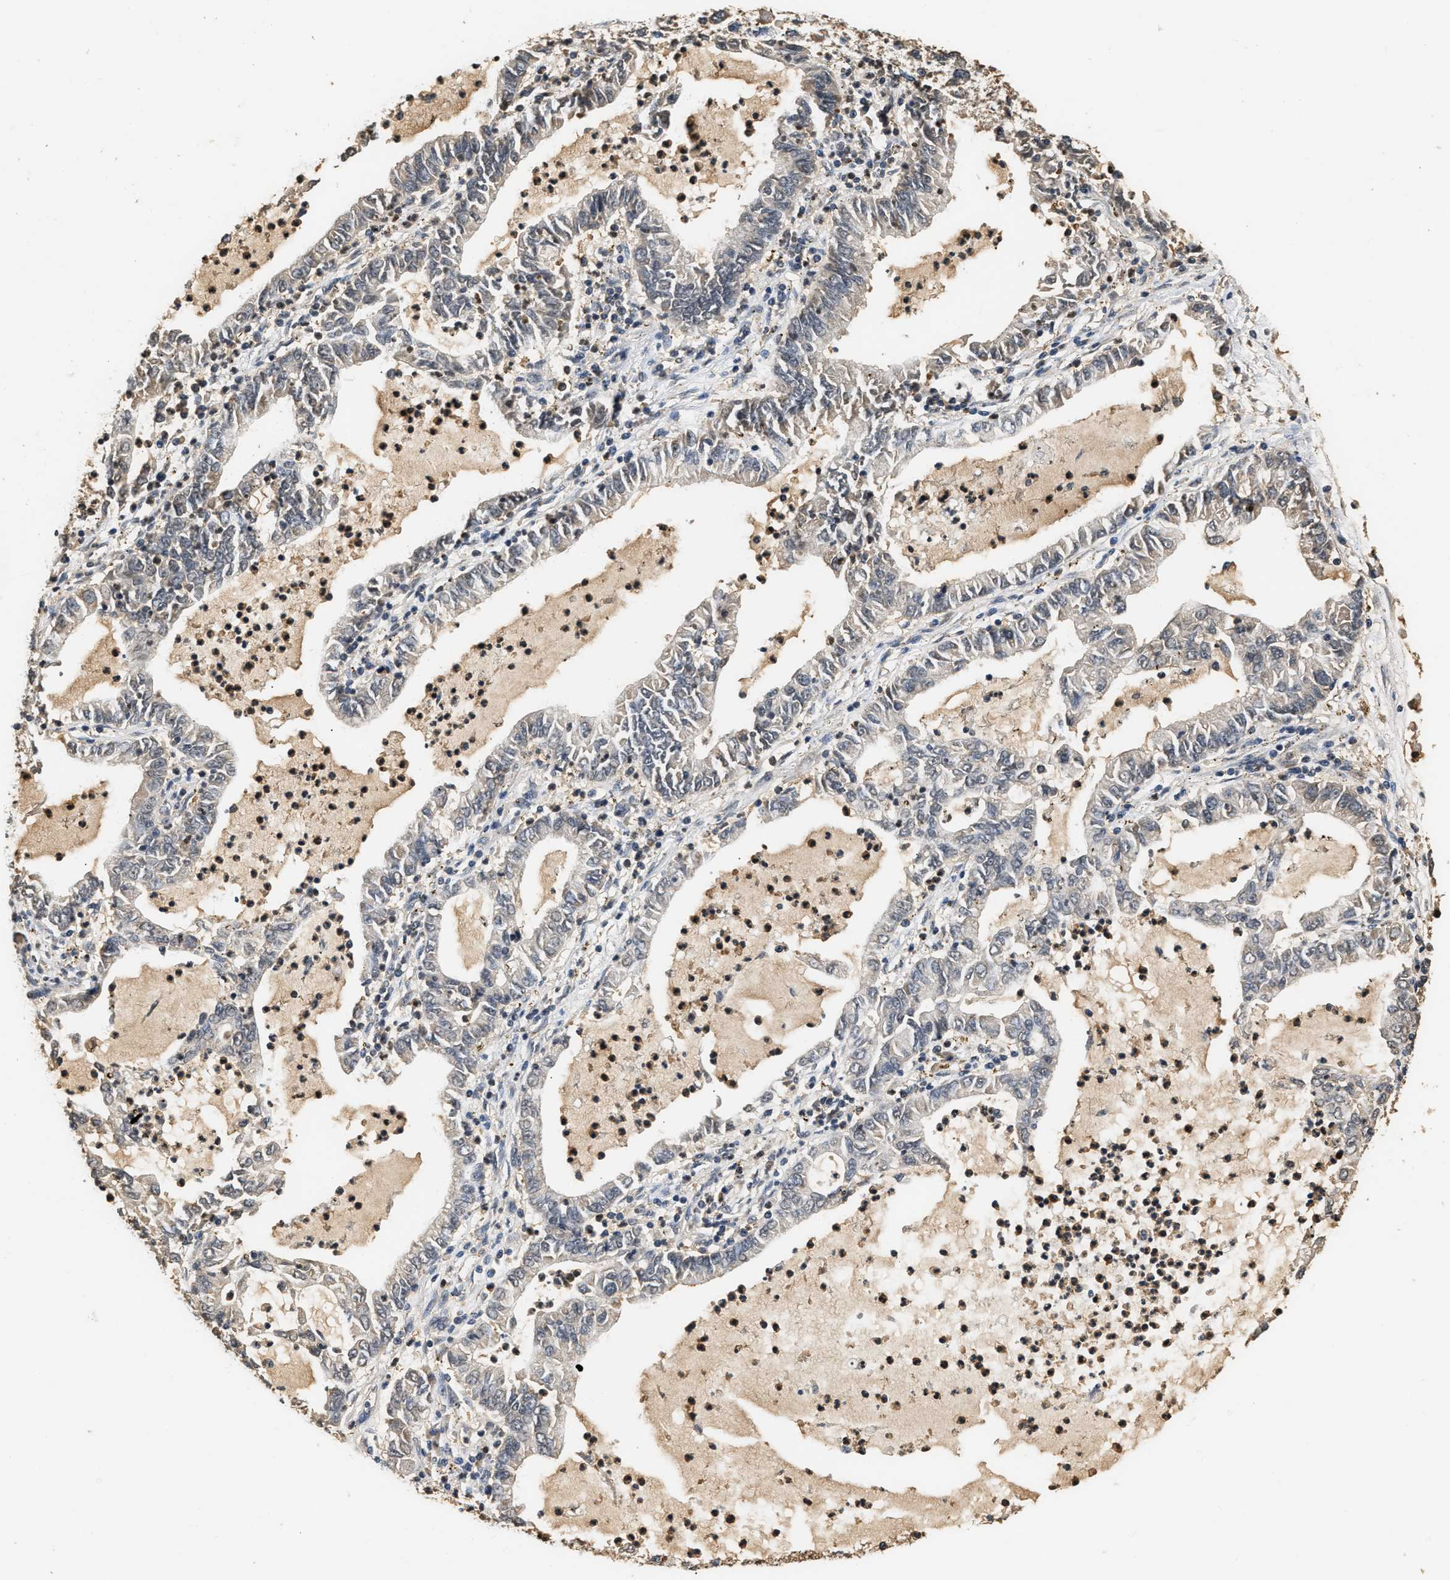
{"staining": {"intensity": "weak", "quantity": "25%-75%", "location": "cytoplasmic/membranous"}, "tissue": "lung cancer", "cell_type": "Tumor cells", "image_type": "cancer", "snomed": [{"axis": "morphology", "description": "Adenocarcinoma, NOS"}, {"axis": "topography", "description": "Lung"}], "caption": "DAB (3,3'-diaminobenzidine) immunohistochemical staining of human lung cancer (adenocarcinoma) exhibits weak cytoplasmic/membranous protein expression in about 25%-75% of tumor cells. (DAB IHC with brightfield microscopy, high magnification).", "gene": "GPI", "patient": {"sex": "female", "age": 51}}